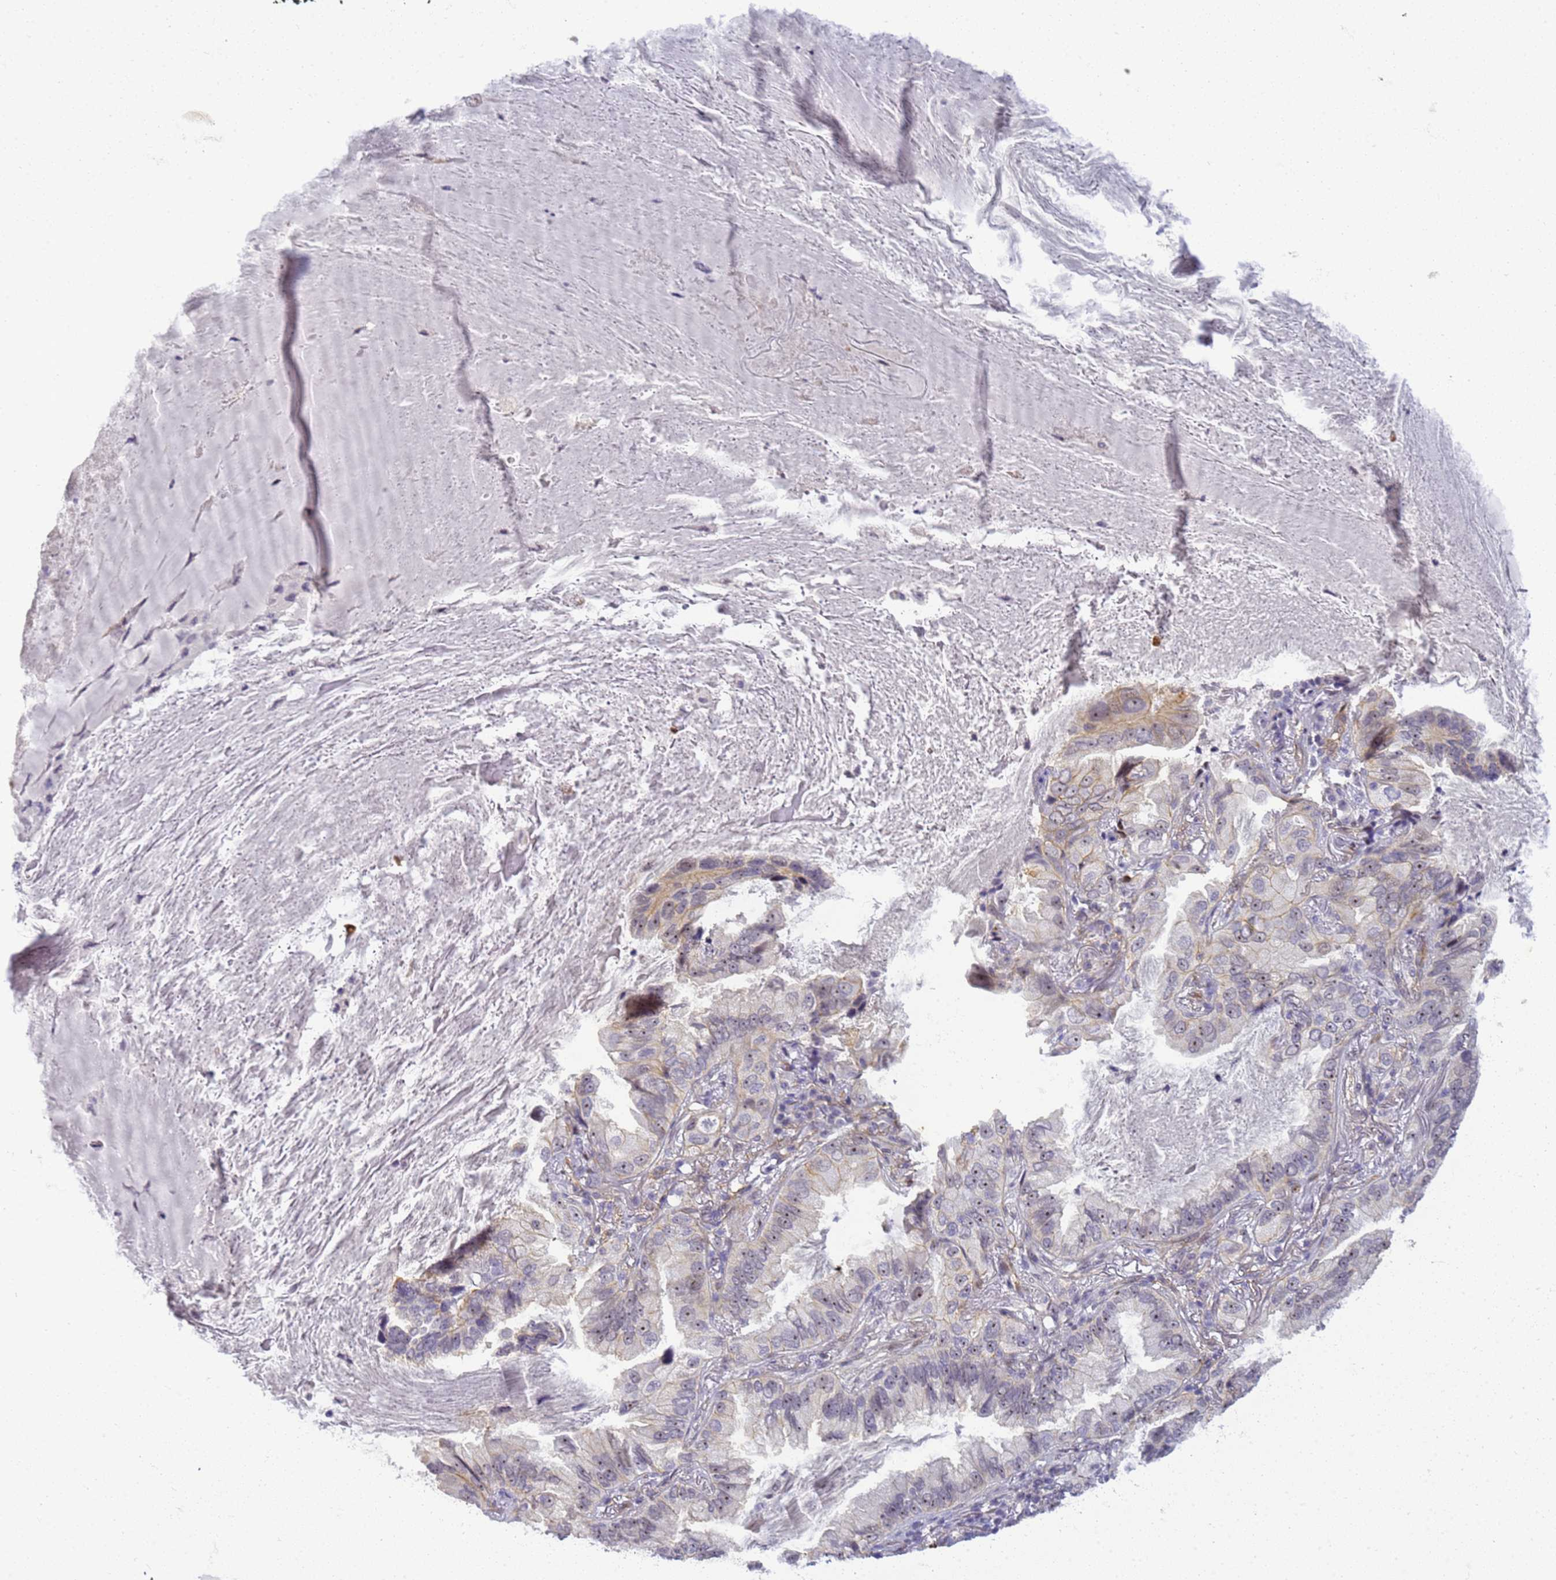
{"staining": {"intensity": "weak", "quantity": "<25%", "location": "nuclear"}, "tissue": "lung cancer", "cell_type": "Tumor cells", "image_type": "cancer", "snomed": [{"axis": "morphology", "description": "Adenocarcinoma, NOS"}, {"axis": "topography", "description": "Lung"}], "caption": "DAB (3,3'-diaminobenzidine) immunohistochemical staining of human lung adenocarcinoma exhibits no significant staining in tumor cells.", "gene": "GON4L", "patient": {"sex": "female", "age": 69}}